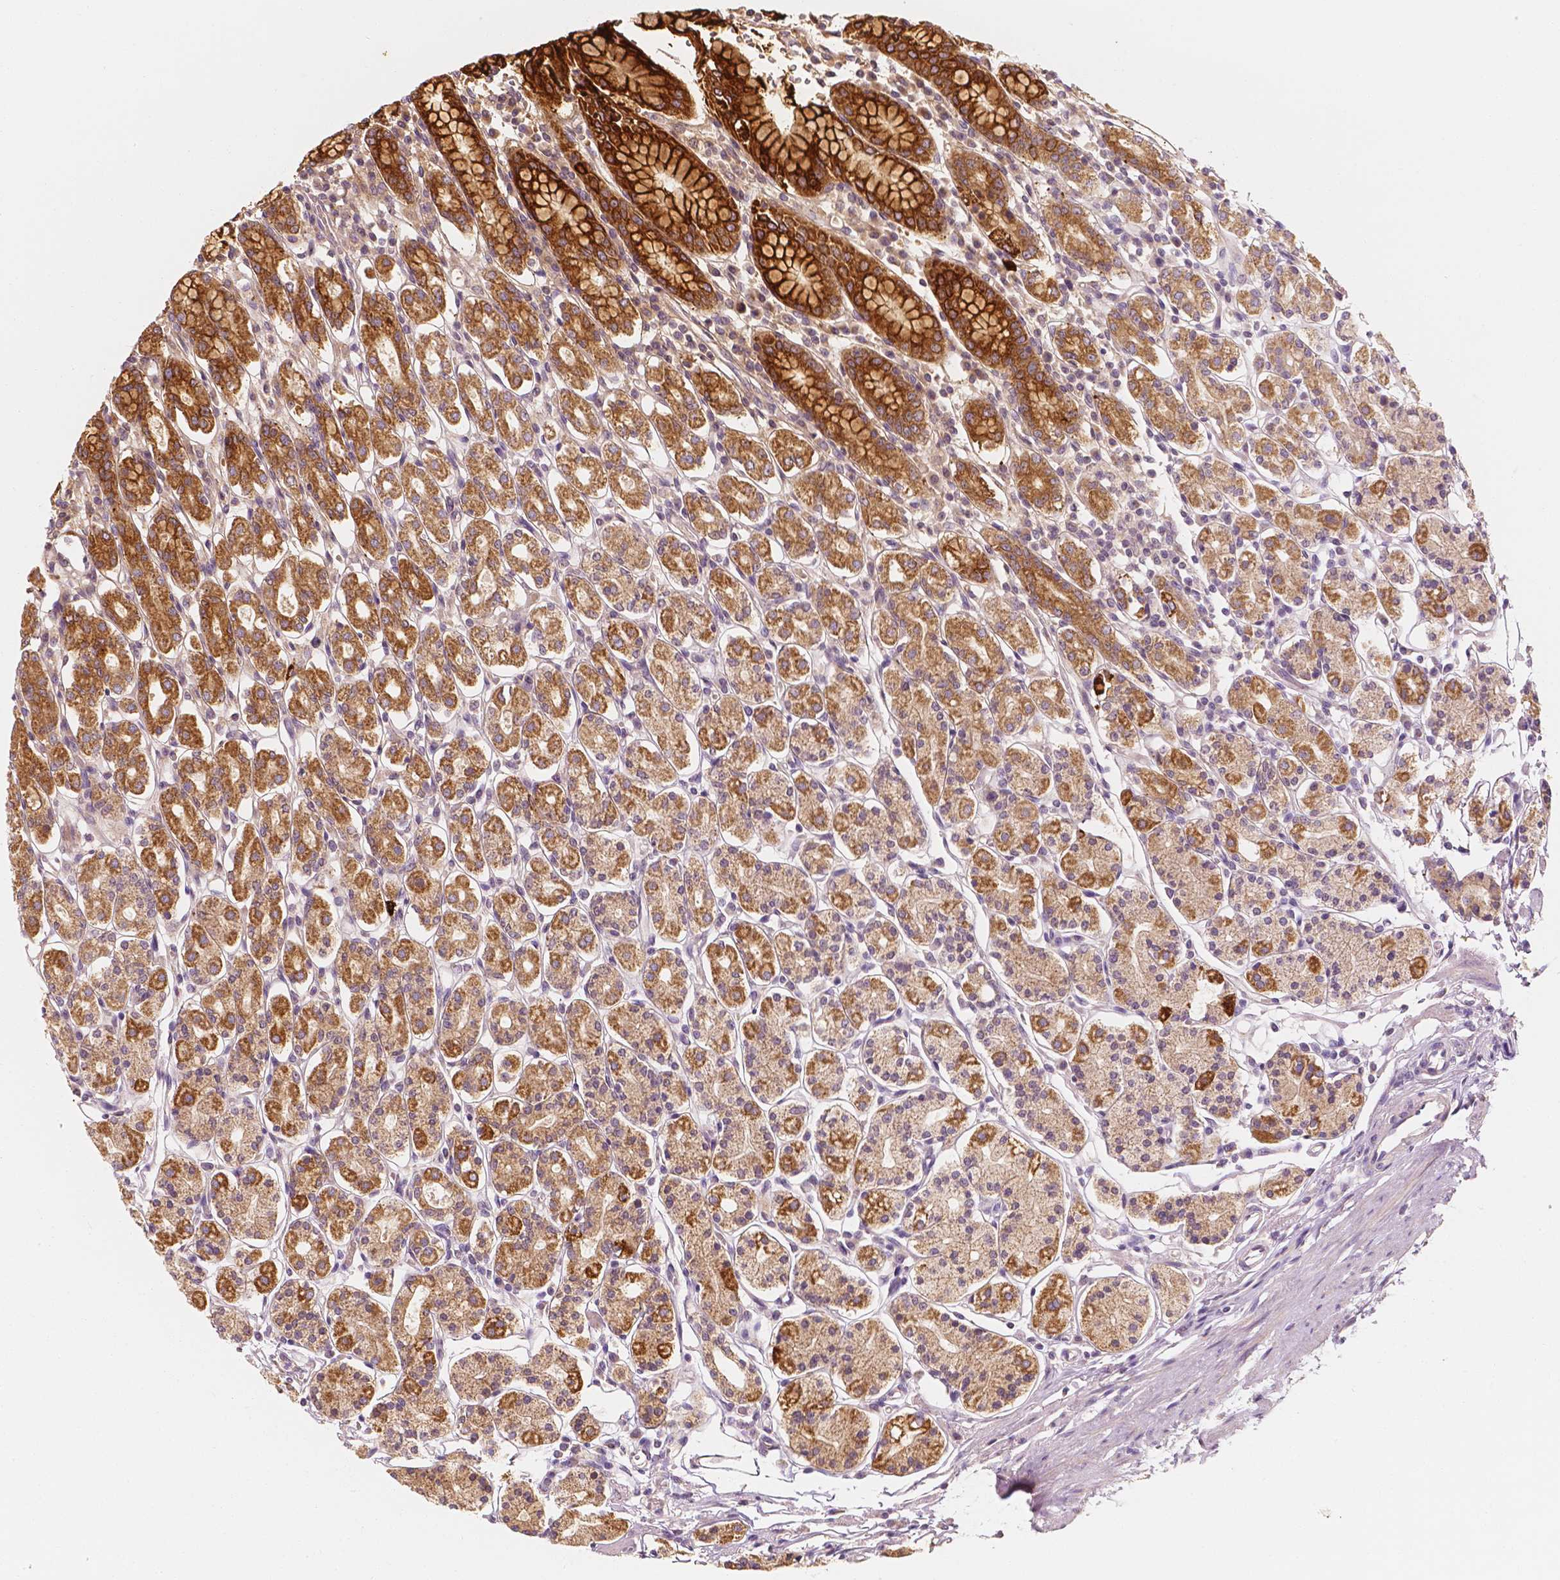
{"staining": {"intensity": "strong", "quantity": "25%-75%", "location": "cytoplasmic/membranous"}, "tissue": "stomach", "cell_type": "Glandular cells", "image_type": "normal", "snomed": [{"axis": "morphology", "description": "Normal tissue, NOS"}, {"axis": "topography", "description": "Stomach, upper"}, {"axis": "topography", "description": "Stomach"}], "caption": "Immunohistochemical staining of normal human stomach displays strong cytoplasmic/membranous protein staining in approximately 25%-75% of glandular cells. (IHC, brightfield microscopy, high magnification).", "gene": "SHPK", "patient": {"sex": "male", "age": 62}}